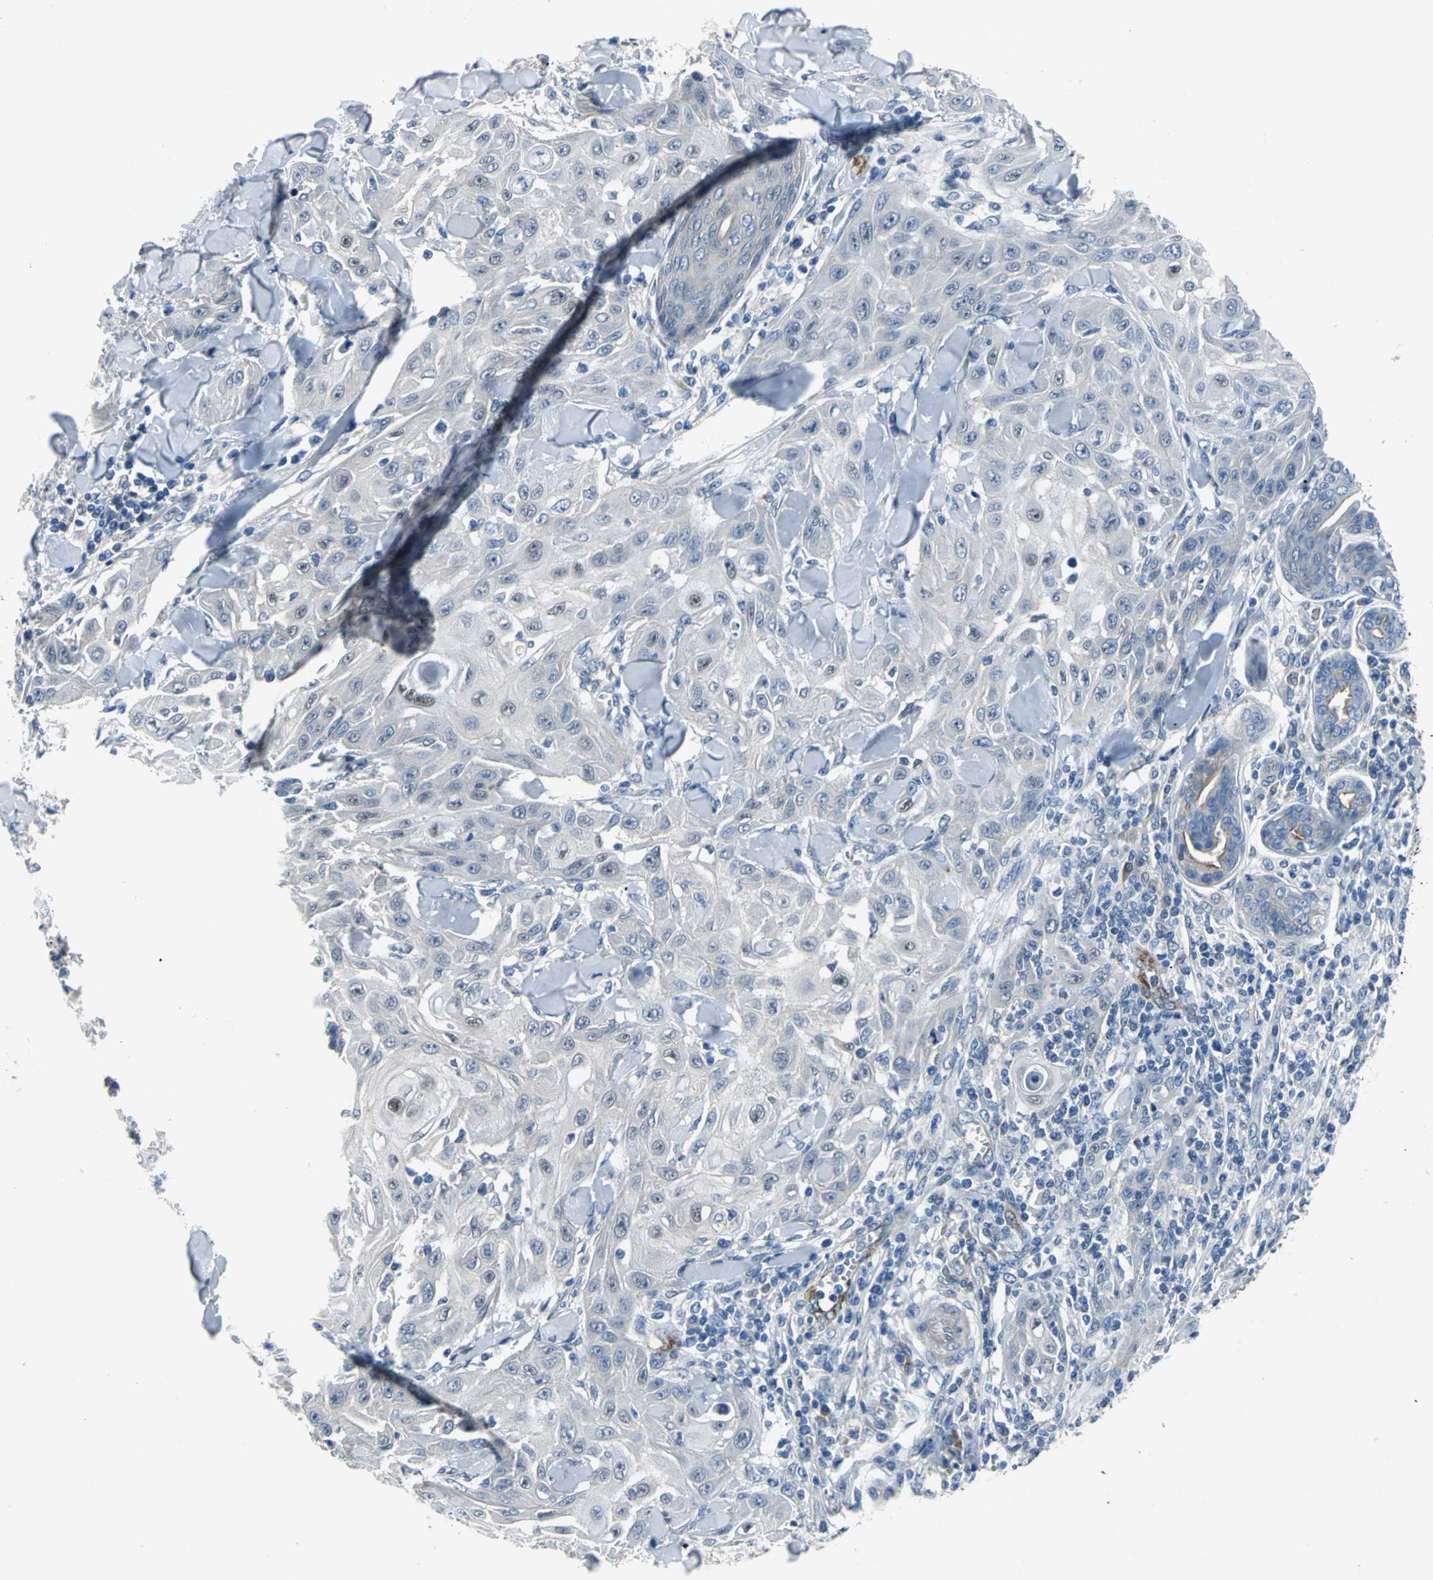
{"staining": {"intensity": "moderate", "quantity": "<25%", "location": "cytoplasmic/membranous,nuclear"}, "tissue": "skin cancer", "cell_type": "Tumor cells", "image_type": "cancer", "snomed": [{"axis": "morphology", "description": "Squamous cell carcinoma, NOS"}, {"axis": "topography", "description": "Skin"}], "caption": "The photomicrograph reveals a brown stain indicating the presence of a protein in the cytoplasmic/membranous and nuclear of tumor cells in skin cancer (squamous cell carcinoma). (IHC, brightfield microscopy, high magnification).", "gene": "SELP", "patient": {"sex": "male", "age": 24}}